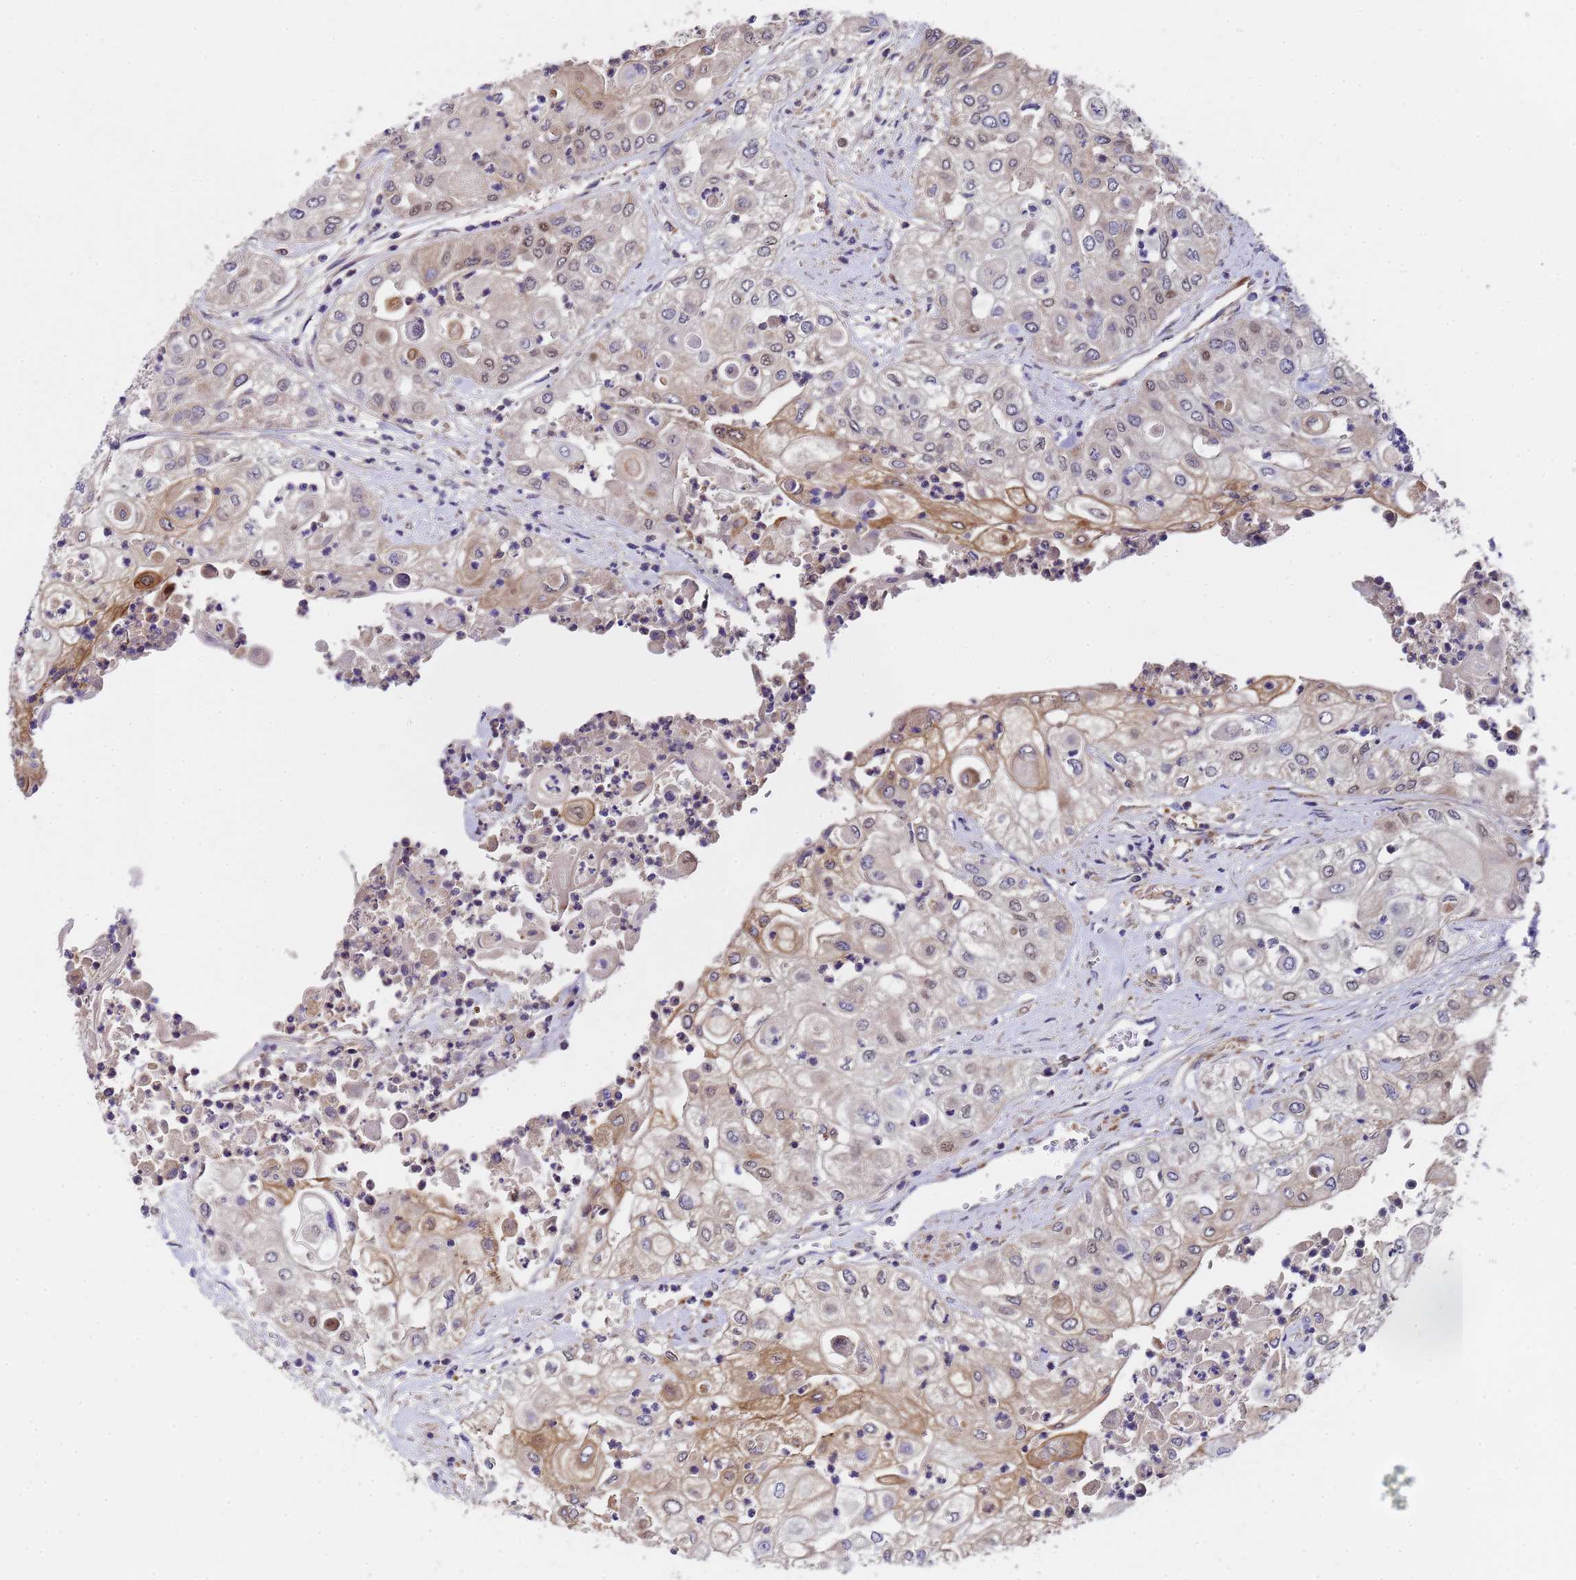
{"staining": {"intensity": "moderate", "quantity": "<25%", "location": "cytoplasmic/membranous,nuclear"}, "tissue": "urothelial cancer", "cell_type": "Tumor cells", "image_type": "cancer", "snomed": [{"axis": "morphology", "description": "Urothelial carcinoma, High grade"}, {"axis": "topography", "description": "Urinary bladder"}], "caption": "A high-resolution micrograph shows immunohistochemistry (IHC) staining of urothelial cancer, which shows moderate cytoplasmic/membranous and nuclear expression in approximately <25% of tumor cells.", "gene": "MOCS1", "patient": {"sex": "female", "age": 79}}